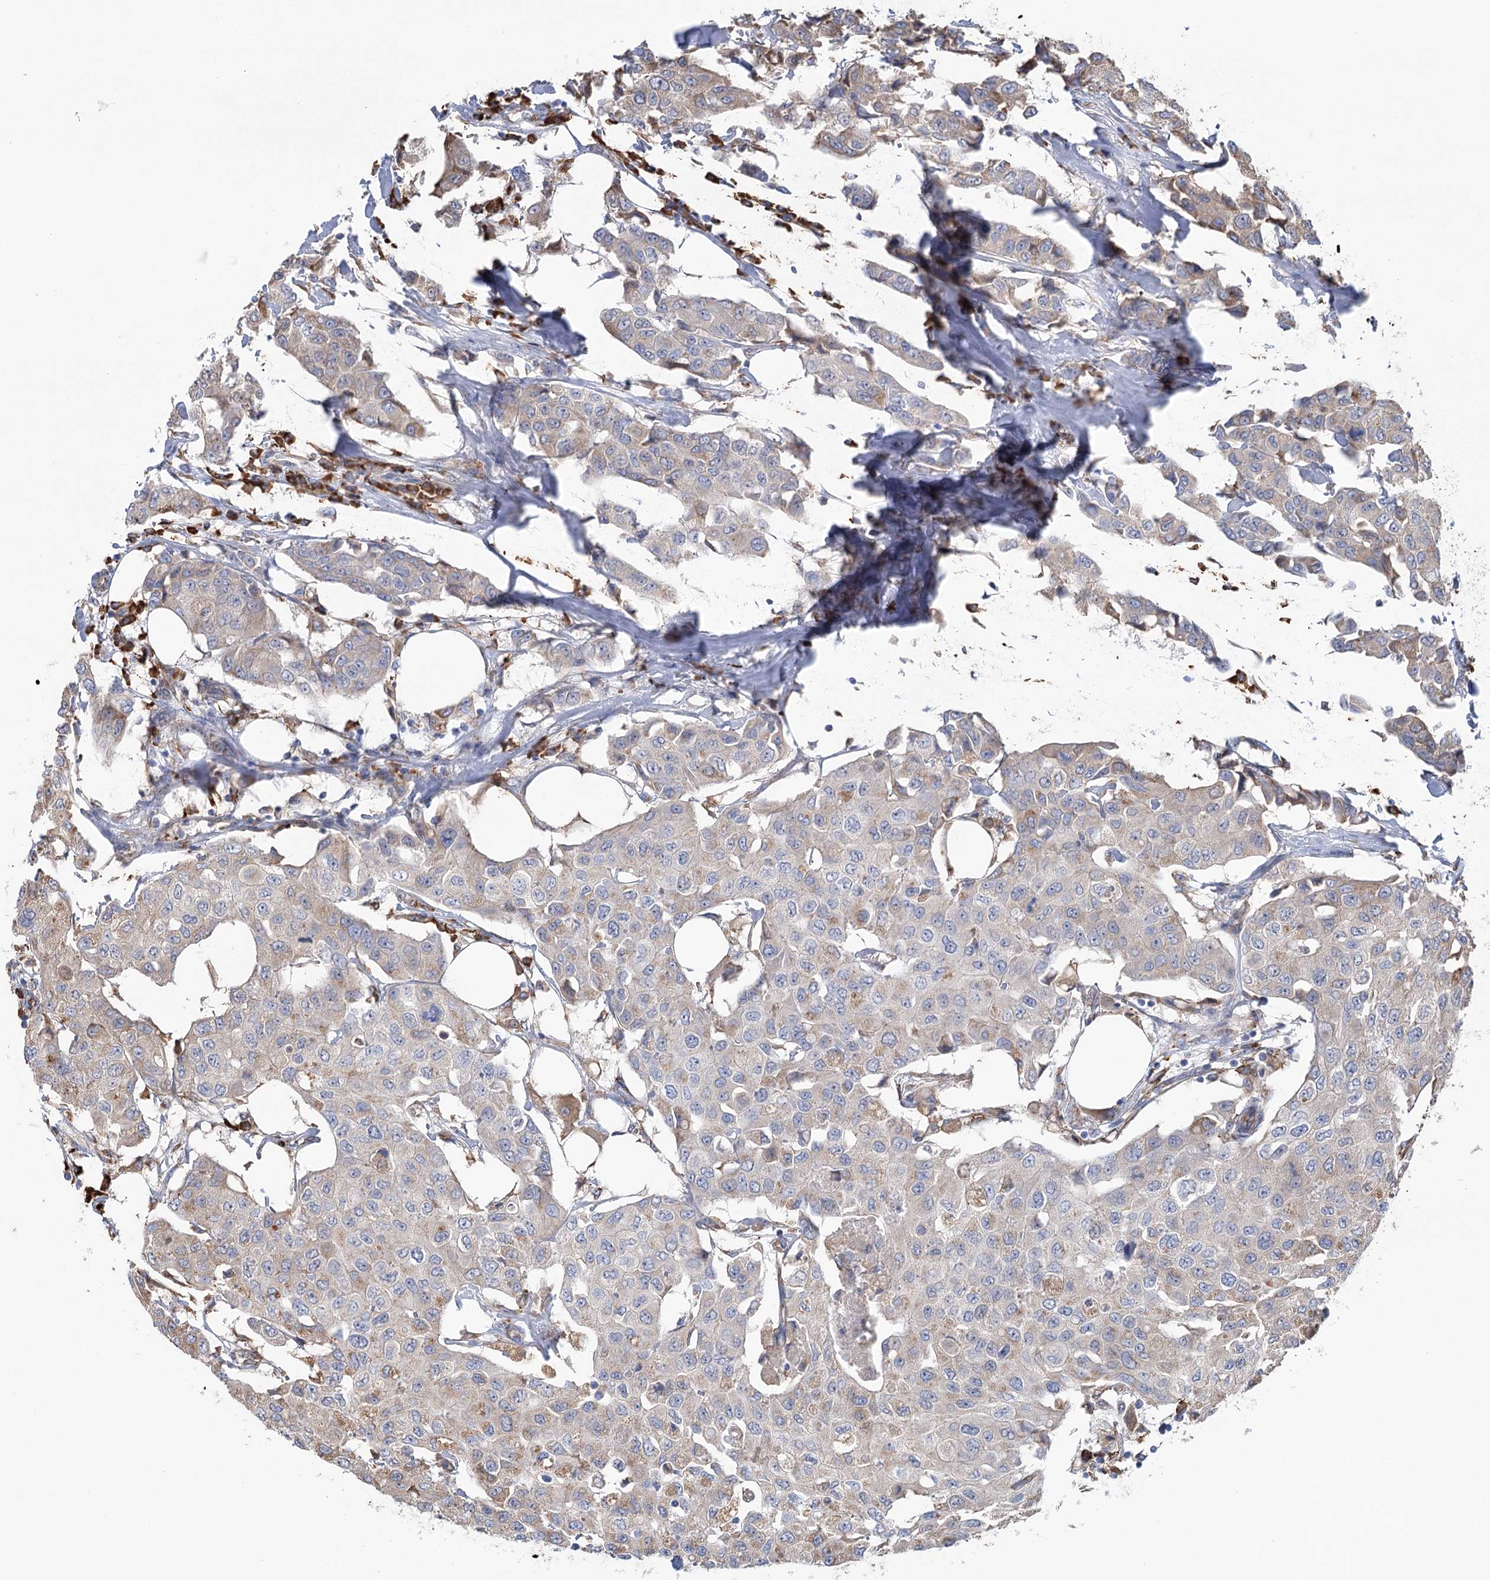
{"staining": {"intensity": "weak", "quantity": "<25%", "location": "cytoplasmic/membranous"}, "tissue": "breast cancer", "cell_type": "Tumor cells", "image_type": "cancer", "snomed": [{"axis": "morphology", "description": "Duct carcinoma"}, {"axis": "topography", "description": "Breast"}], "caption": "This photomicrograph is of breast cancer (intraductal carcinoma) stained with immunohistochemistry to label a protein in brown with the nuclei are counter-stained blue. There is no staining in tumor cells.", "gene": "METTL24", "patient": {"sex": "female", "age": 80}}